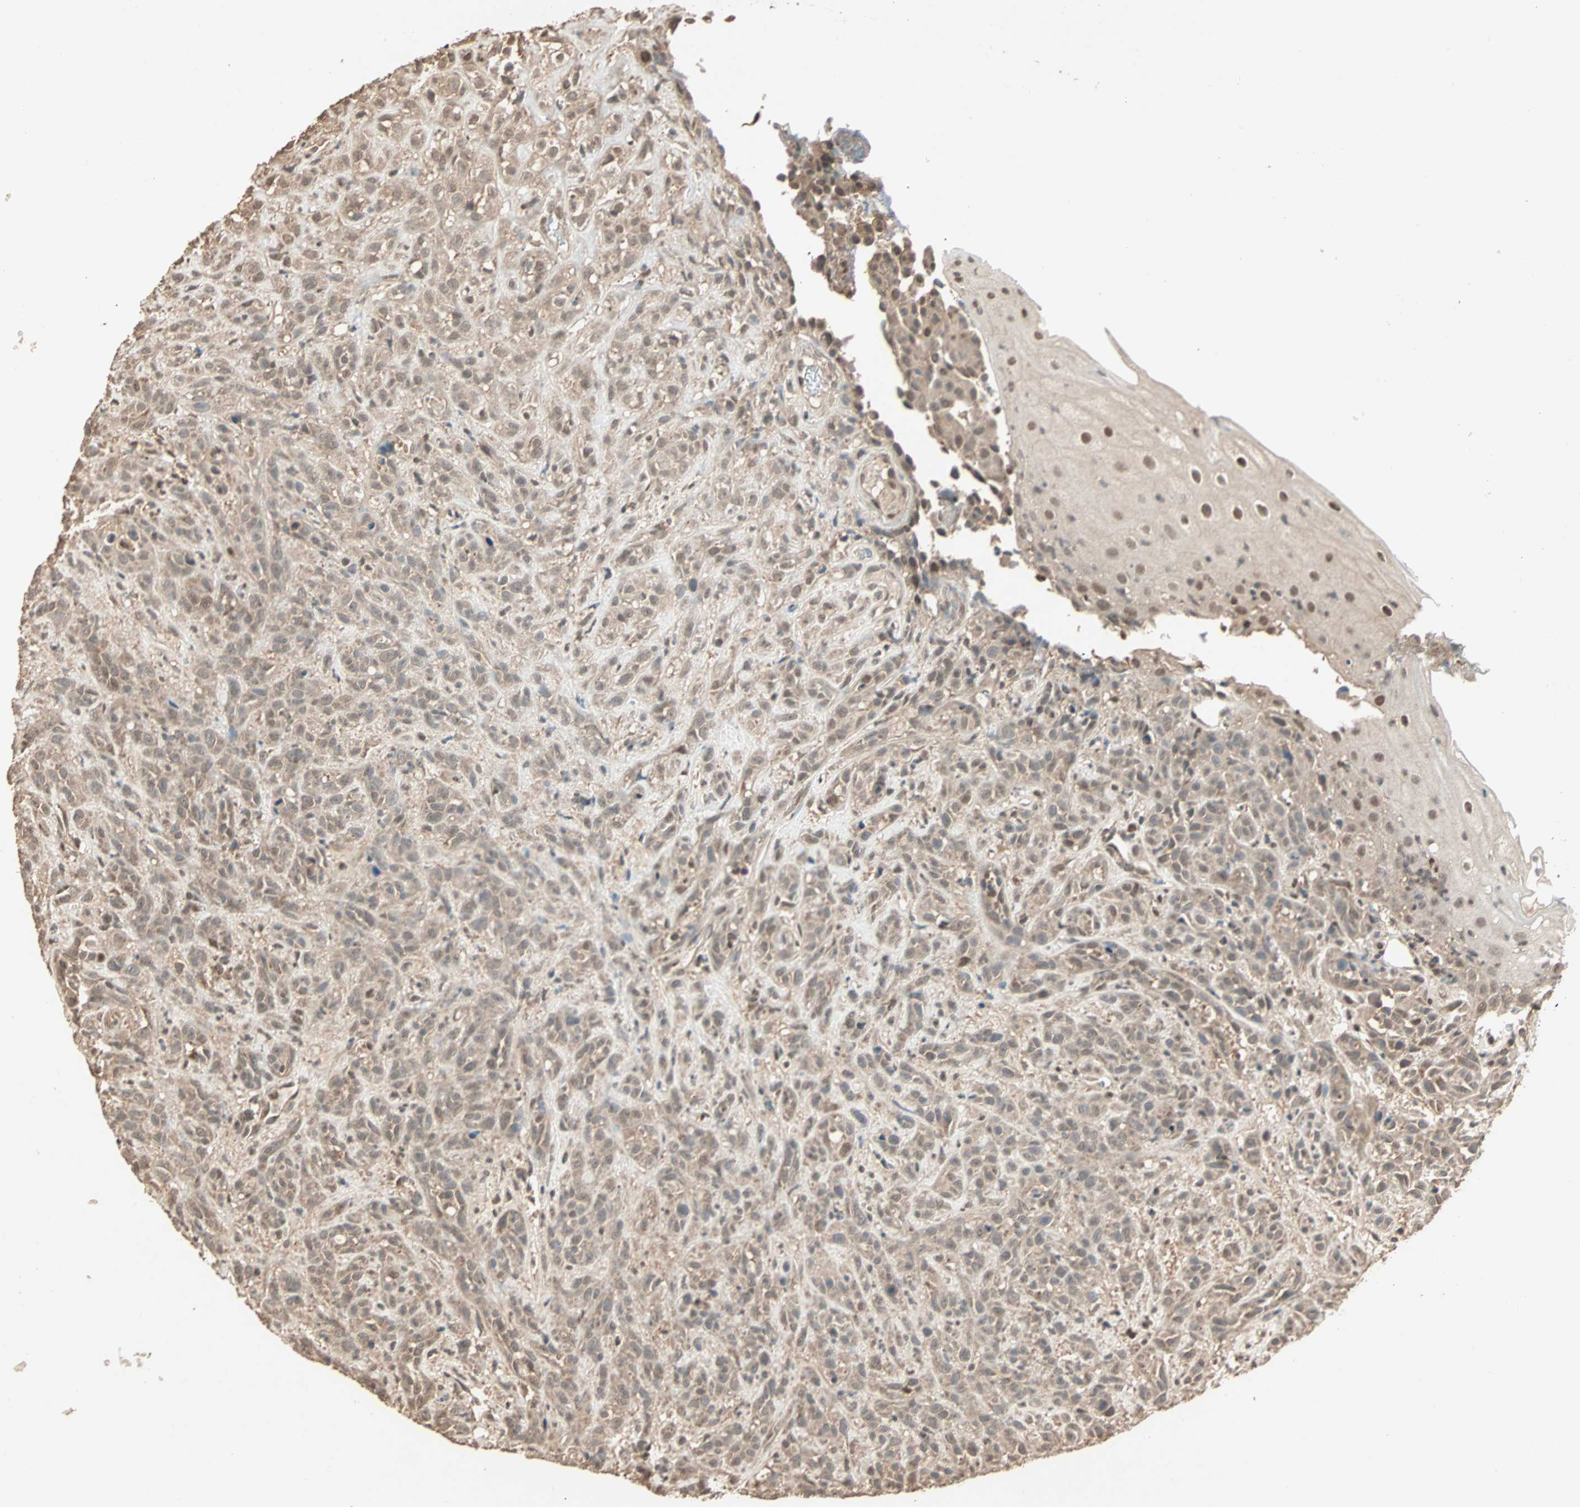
{"staining": {"intensity": "weak", "quantity": ">75%", "location": "cytoplasmic/membranous,nuclear"}, "tissue": "head and neck cancer", "cell_type": "Tumor cells", "image_type": "cancer", "snomed": [{"axis": "morphology", "description": "Normal tissue, NOS"}, {"axis": "morphology", "description": "Squamous cell carcinoma, NOS"}, {"axis": "topography", "description": "Cartilage tissue"}, {"axis": "topography", "description": "Head-Neck"}], "caption": "High-magnification brightfield microscopy of squamous cell carcinoma (head and neck) stained with DAB (brown) and counterstained with hematoxylin (blue). tumor cells exhibit weak cytoplasmic/membranous and nuclear staining is identified in about>75% of cells.", "gene": "ZBTB33", "patient": {"sex": "male", "age": 62}}